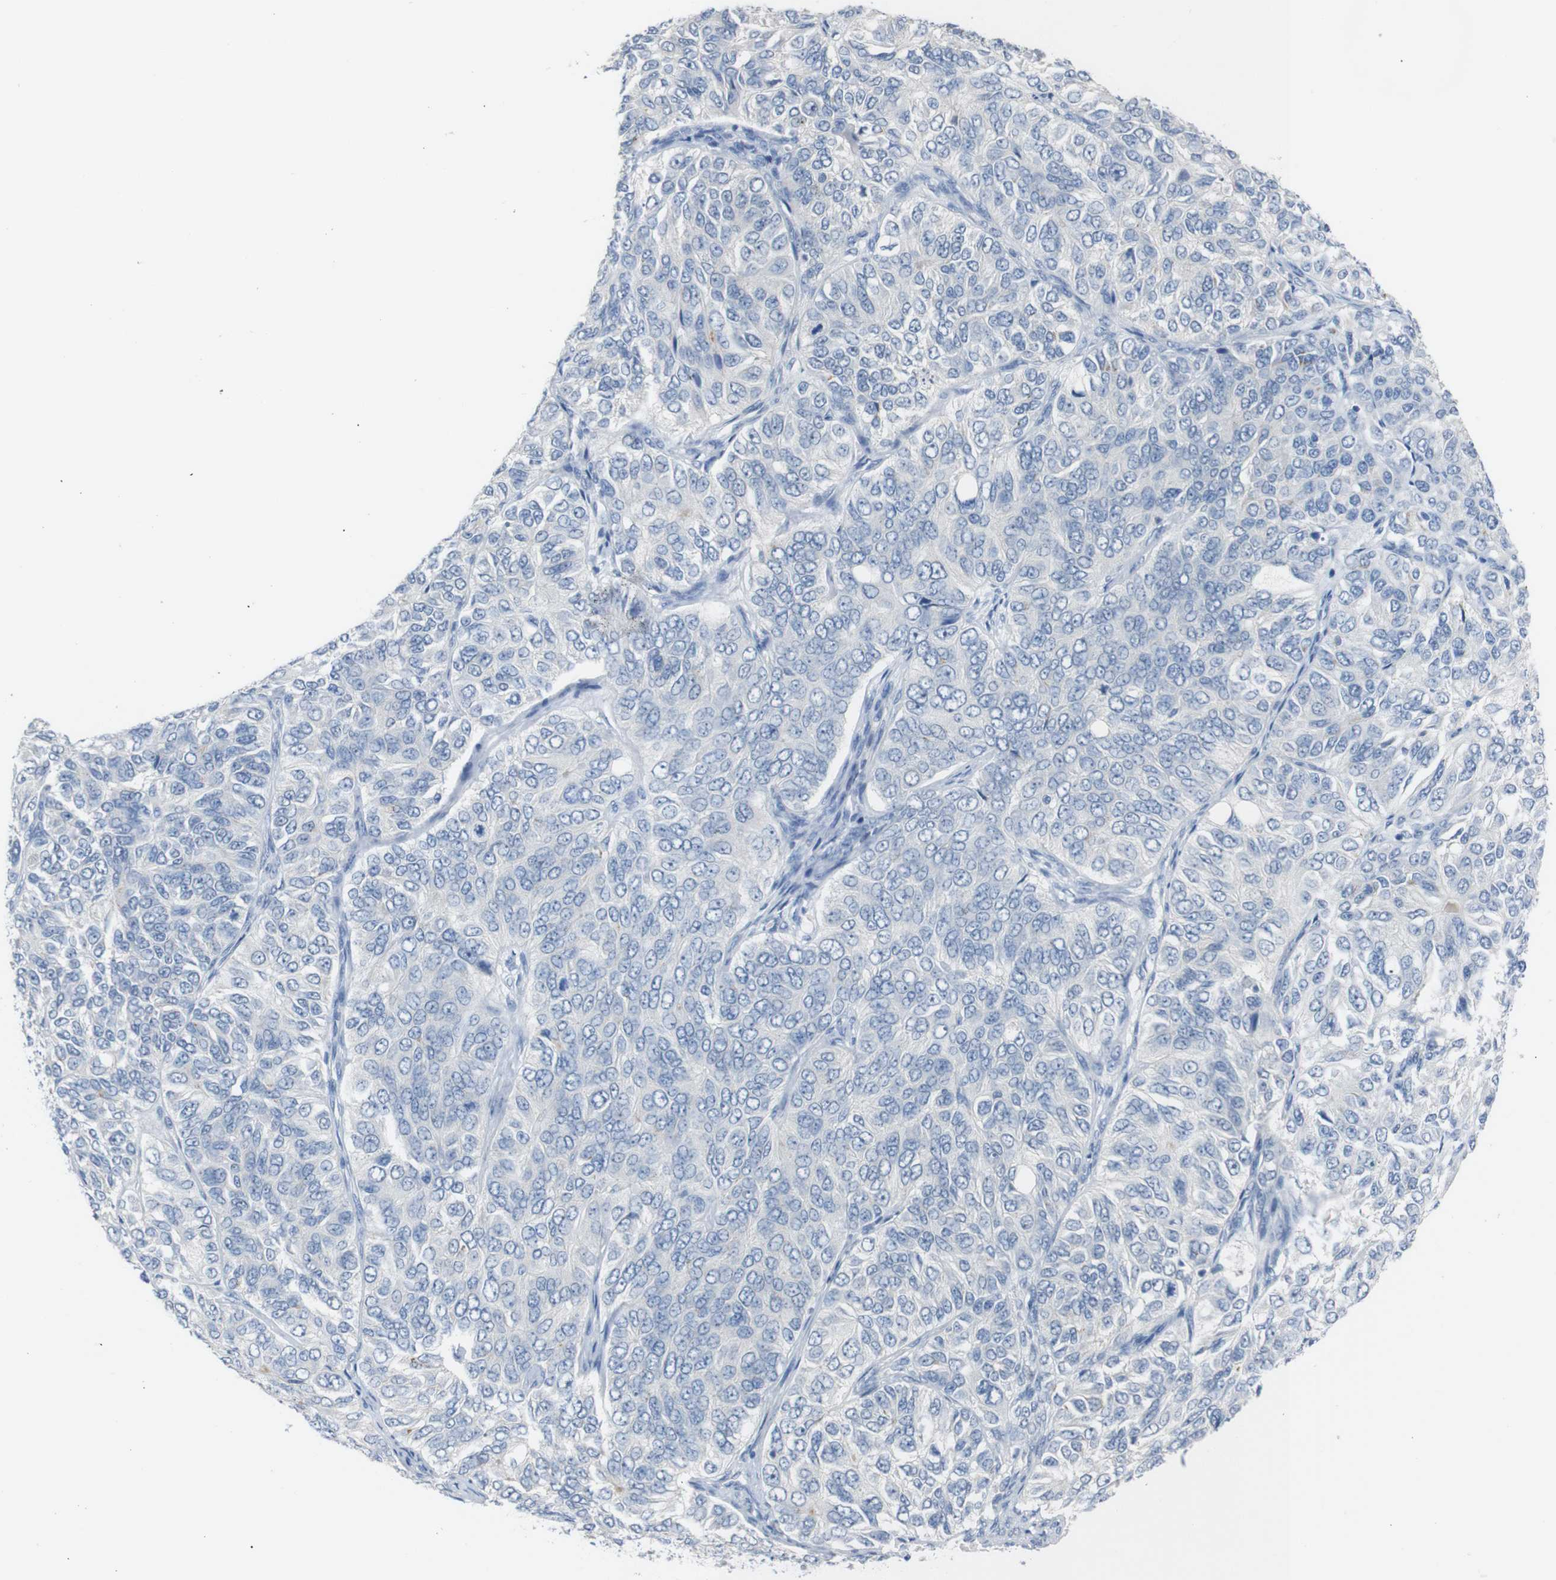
{"staining": {"intensity": "negative", "quantity": "none", "location": "none"}, "tissue": "ovarian cancer", "cell_type": "Tumor cells", "image_type": "cancer", "snomed": [{"axis": "morphology", "description": "Carcinoma, endometroid"}, {"axis": "topography", "description": "Ovary"}], "caption": "A high-resolution photomicrograph shows immunohistochemistry staining of ovarian endometroid carcinoma, which displays no significant positivity in tumor cells.", "gene": "CHRM5", "patient": {"sex": "female", "age": 51}}